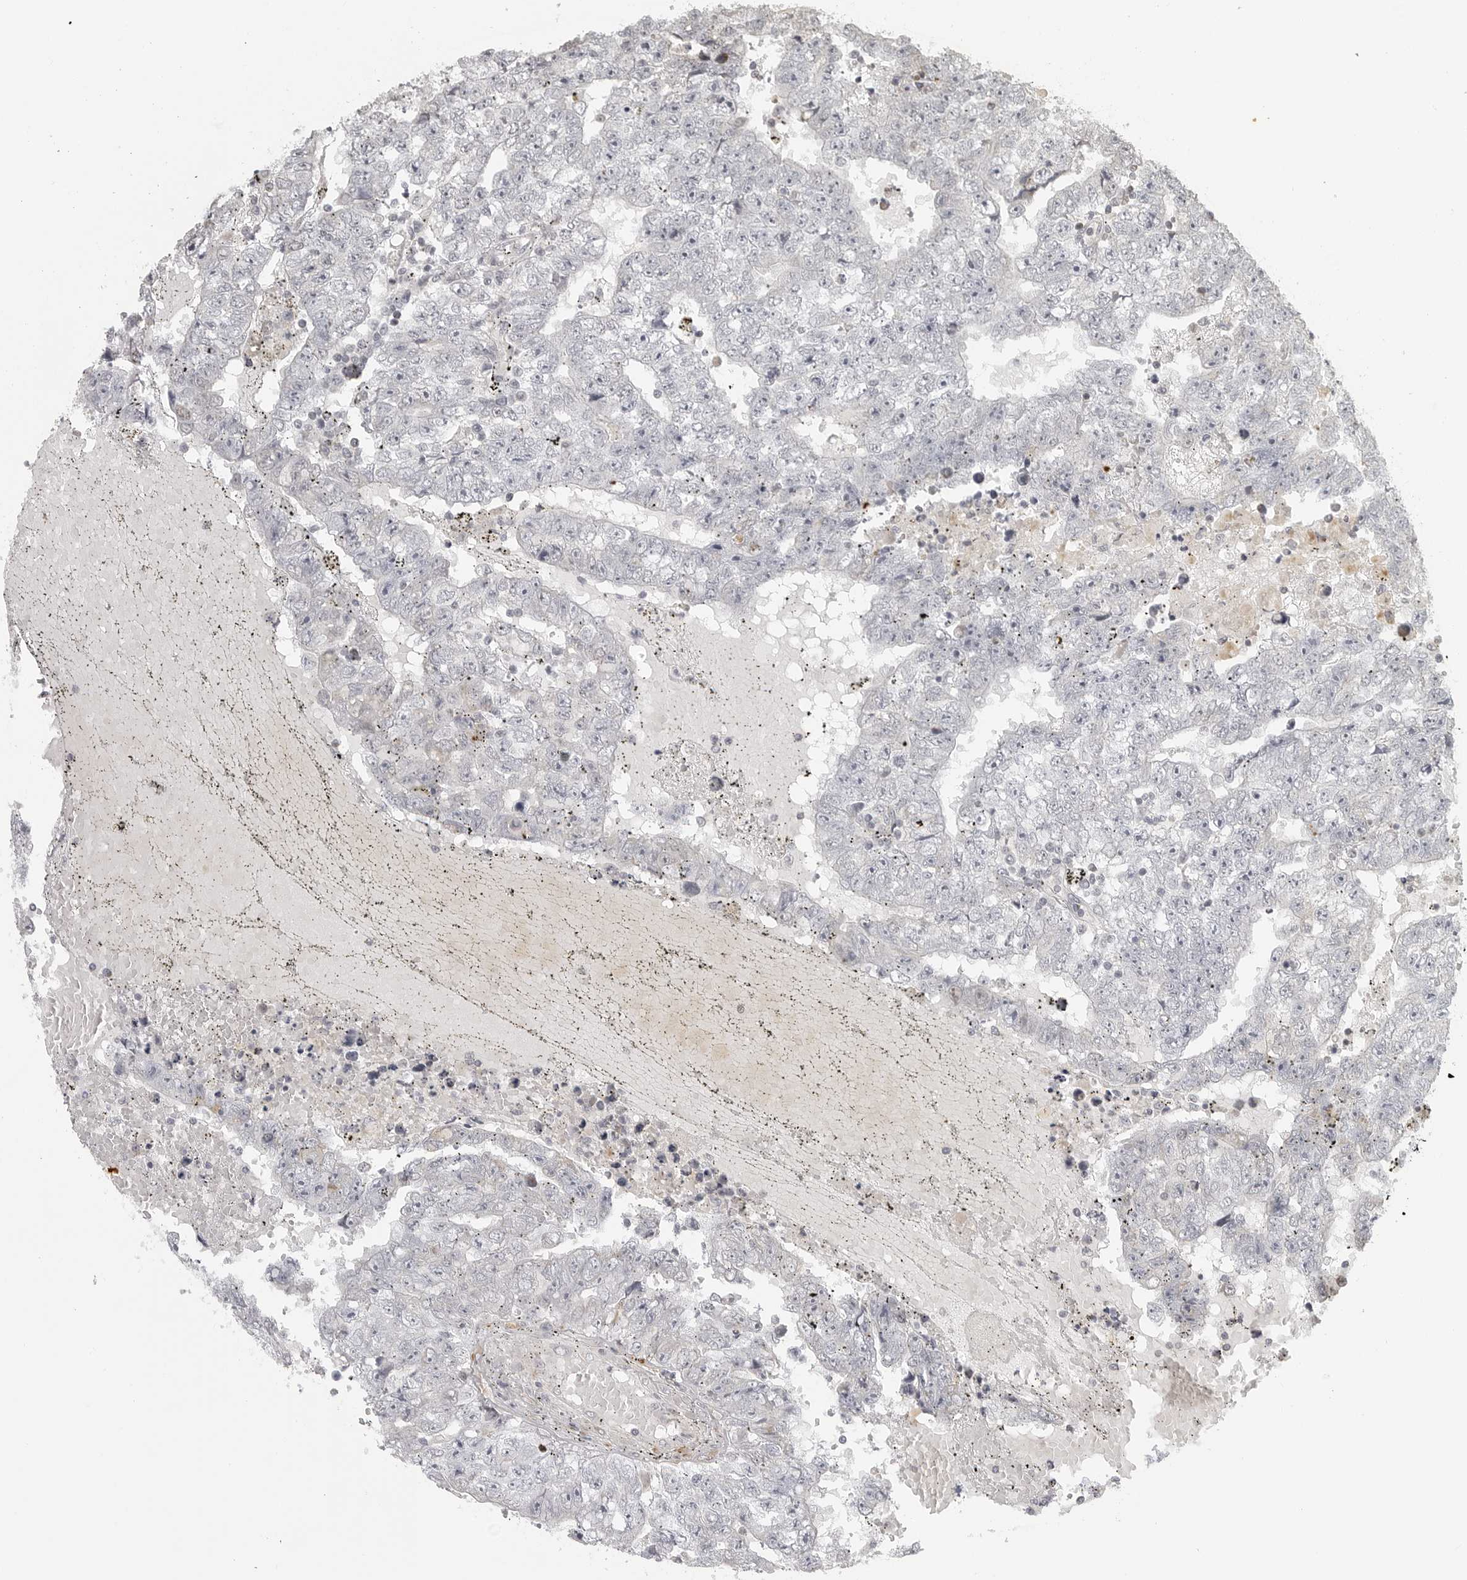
{"staining": {"intensity": "negative", "quantity": "none", "location": "none"}, "tissue": "testis cancer", "cell_type": "Tumor cells", "image_type": "cancer", "snomed": [{"axis": "morphology", "description": "Carcinoma, Embryonal, NOS"}, {"axis": "topography", "description": "Testis"}], "caption": "The micrograph reveals no staining of tumor cells in testis cancer (embryonal carcinoma).", "gene": "MAP7D1", "patient": {"sex": "male", "age": 25}}